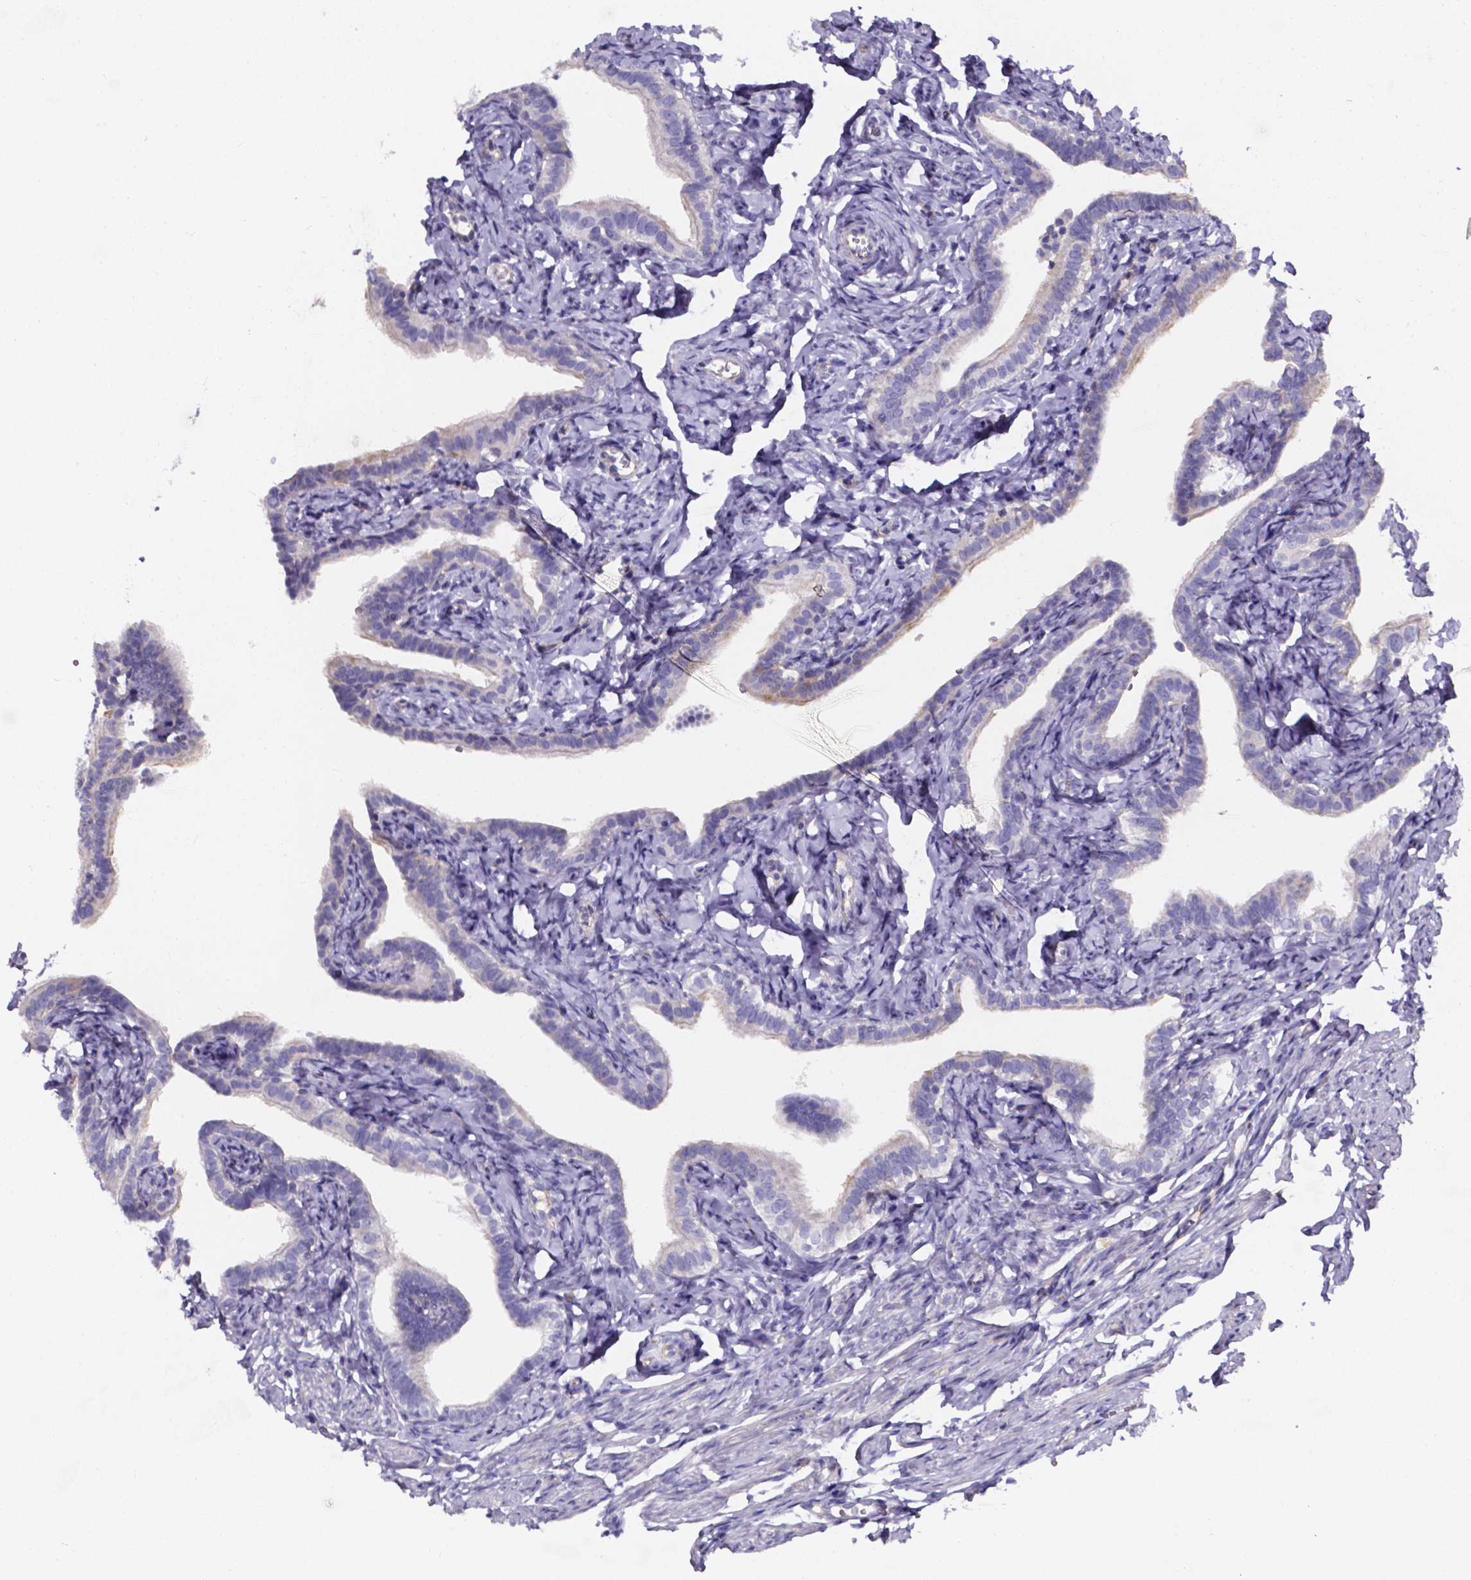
{"staining": {"intensity": "negative", "quantity": "none", "location": "none"}, "tissue": "fallopian tube", "cell_type": "Glandular cells", "image_type": "normal", "snomed": [{"axis": "morphology", "description": "Normal tissue, NOS"}, {"axis": "topography", "description": "Fallopian tube"}], "caption": "Image shows no significant protein staining in glandular cells of unremarkable fallopian tube.", "gene": "CACNG8", "patient": {"sex": "female", "age": 41}}